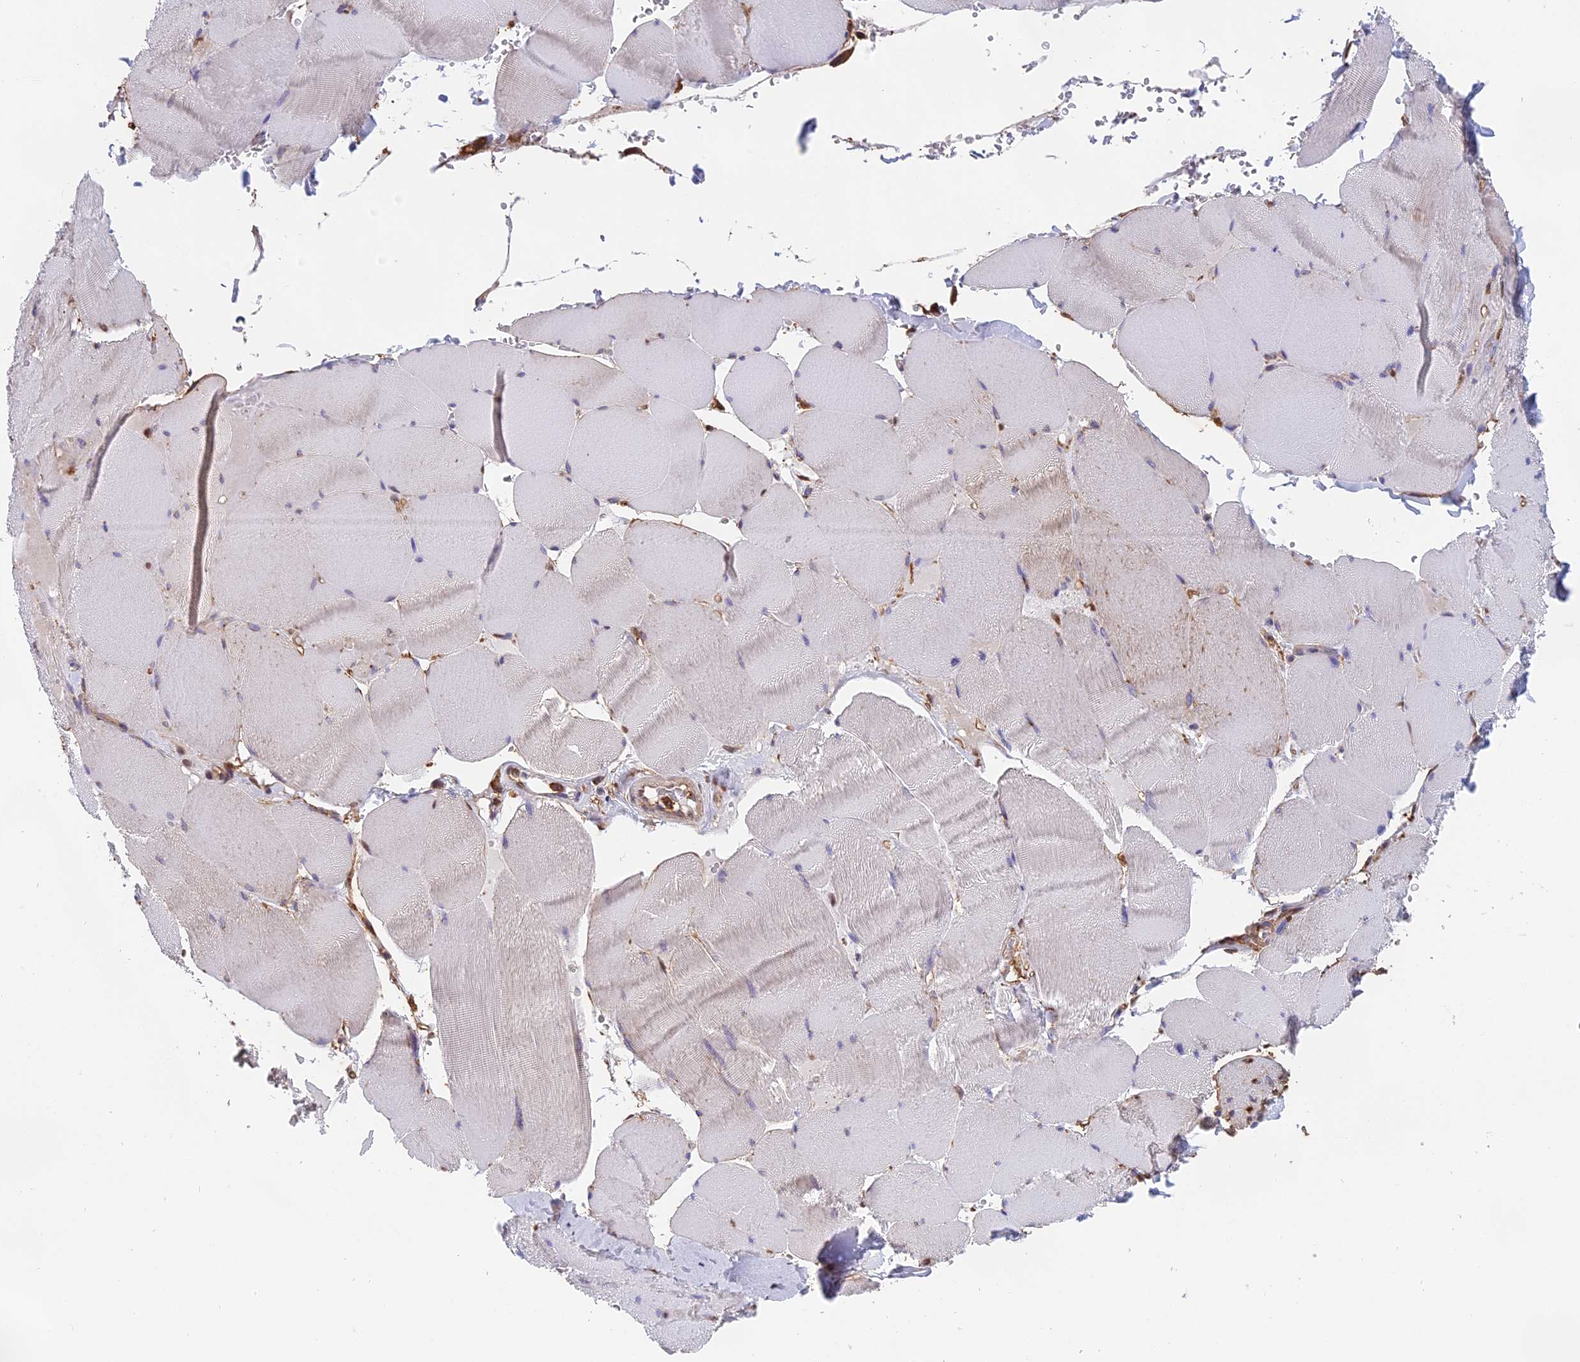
{"staining": {"intensity": "negative", "quantity": "none", "location": "none"}, "tissue": "skeletal muscle", "cell_type": "Myocytes", "image_type": "normal", "snomed": [{"axis": "morphology", "description": "Normal tissue, NOS"}, {"axis": "topography", "description": "Skeletal muscle"}, {"axis": "topography", "description": "Head-Neck"}], "caption": "Histopathology image shows no significant protein positivity in myocytes of unremarkable skeletal muscle. (DAB immunohistochemistry with hematoxylin counter stain).", "gene": "TMEM255B", "patient": {"sex": "male", "age": 66}}